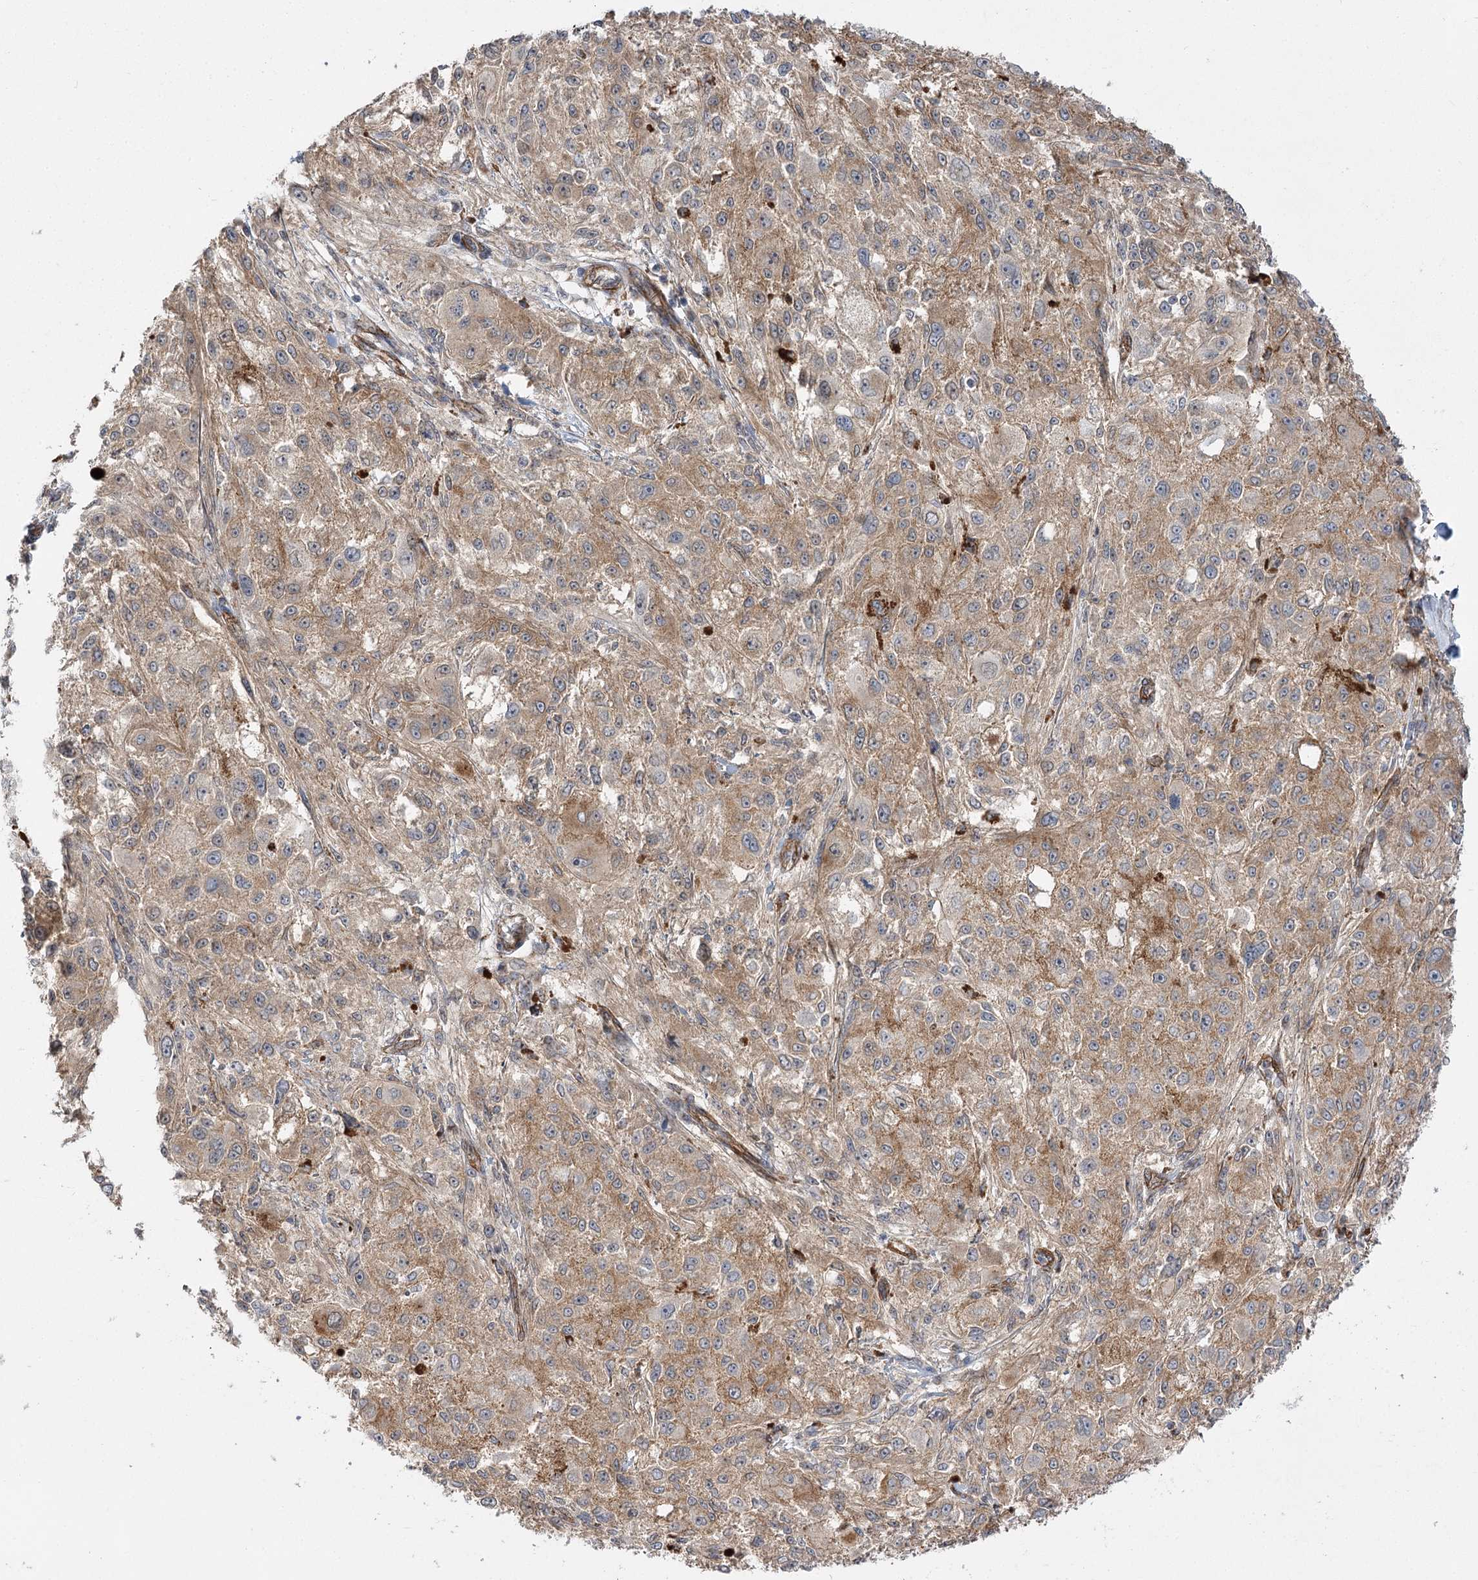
{"staining": {"intensity": "moderate", "quantity": ">75%", "location": "cytoplasmic/membranous"}, "tissue": "melanoma", "cell_type": "Tumor cells", "image_type": "cancer", "snomed": [{"axis": "morphology", "description": "Necrosis, NOS"}, {"axis": "morphology", "description": "Malignant melanoma, NOS"}, {"axis": "topography", "description": "Skin"}], "caption": "IHC photomicrograph of neoplastic tissue: human malignant melanoma stained using immunohistochemistry reveals medium levels of moderate protein expression localized specifically in the cytoplasmic/membranous of tumor cells, appearing as a cytoplasmic/membranous brown color.", "gene": "SH3BP5L", "patient": {"sex": "female", "age": 87}}